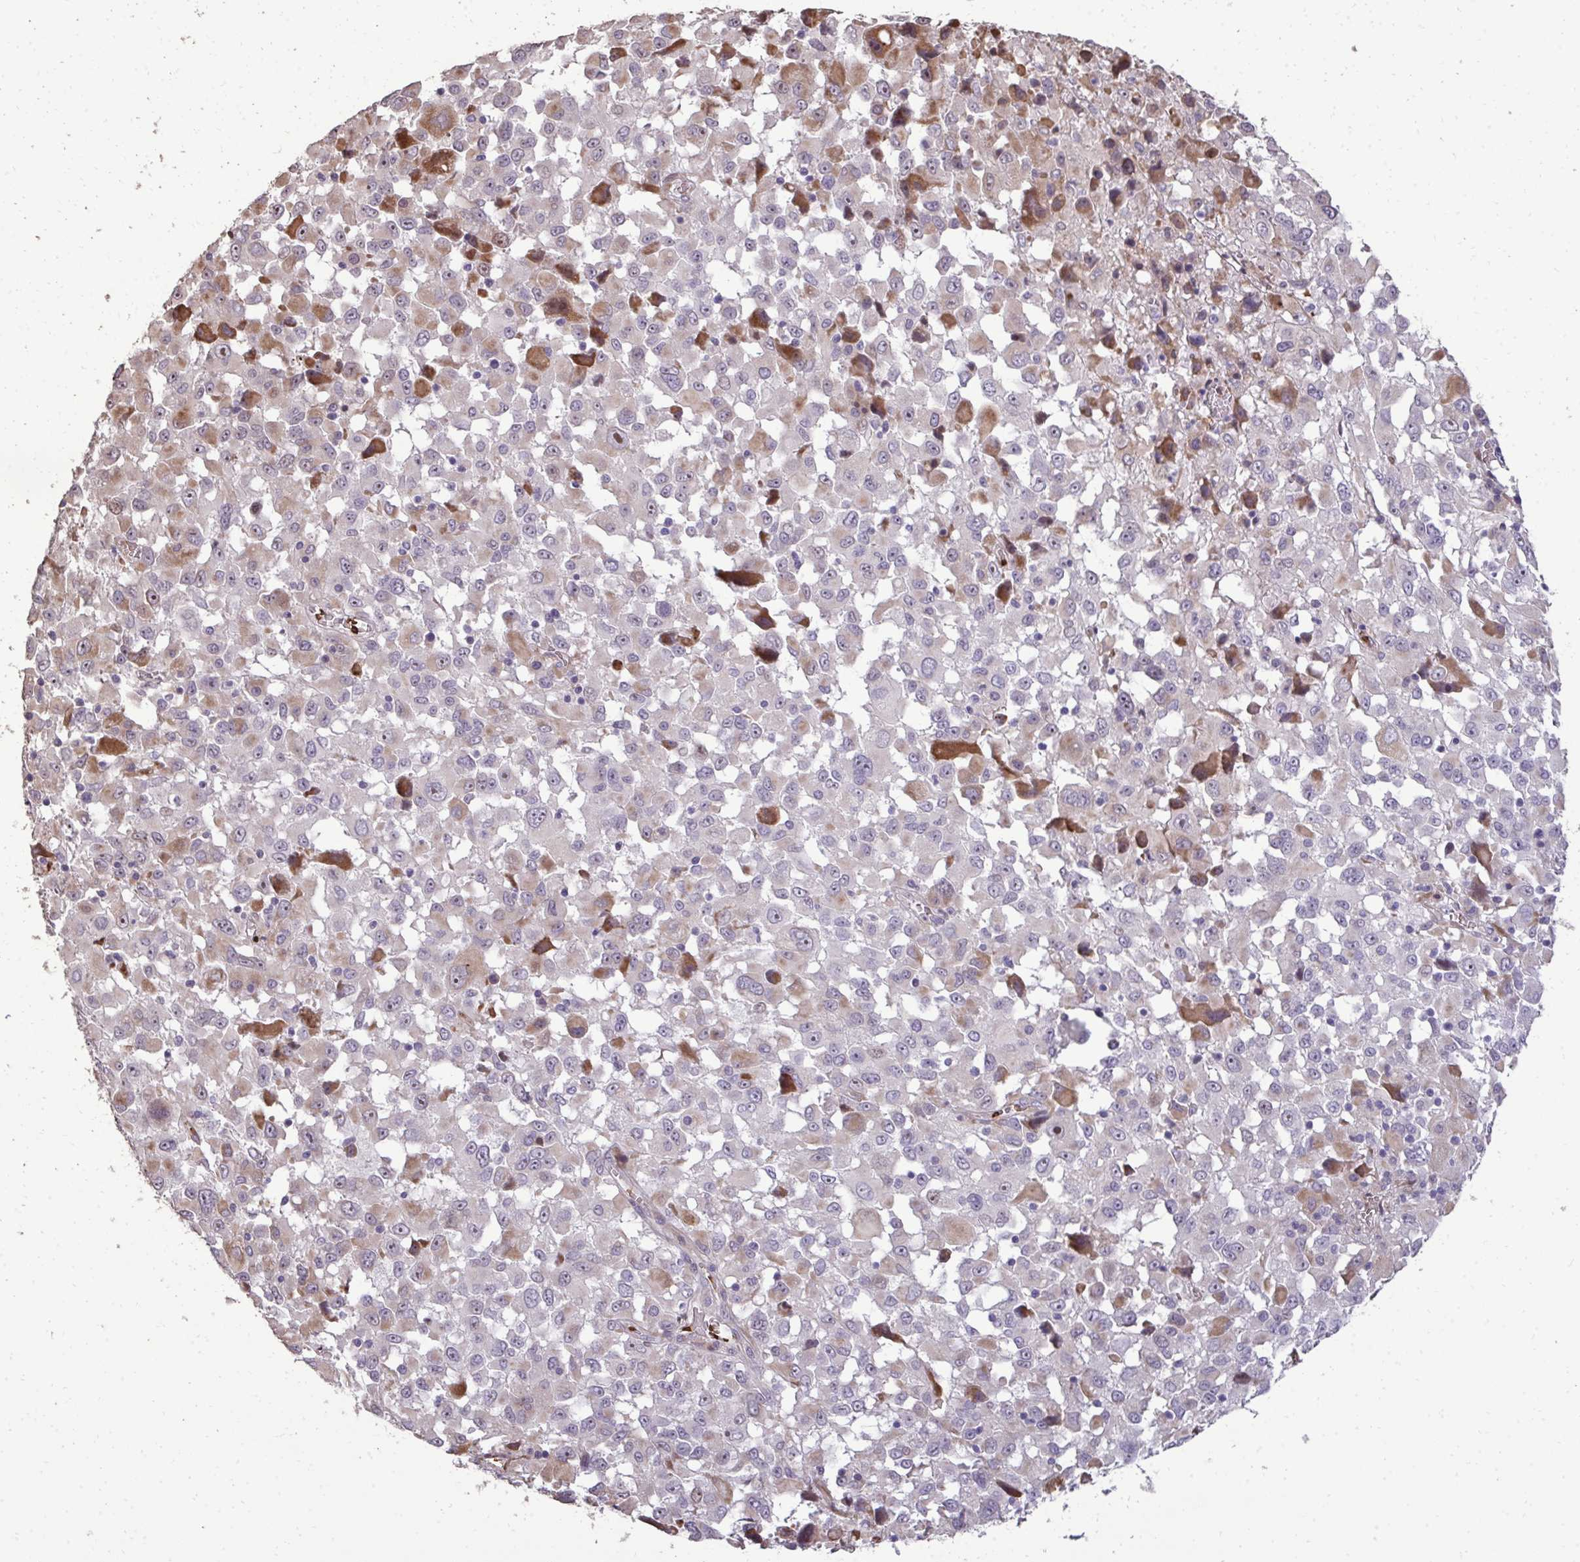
{"staining": {"intensity": "moderate", "quantity": "<25%", "location": "cytoplasmic/membranous"}, "tissue": "melanoma", "cell_type": "Tumor cells", "image_type": "cancer", "snomed": [{"axis": "morphology", "description": "Malignant melanoma, Metastatic site"}, {"axis": "topography", "description": "Soft tissue"}], "caption": "Malignant melanoma (metastatic site) stained for a protein (brown) reveals moderate cytoplasmic/membranous positive expression in approximately <25% of tumor cells.", "gene": "FIBCD1", "patient": {"sex": "male", "age": 50}}